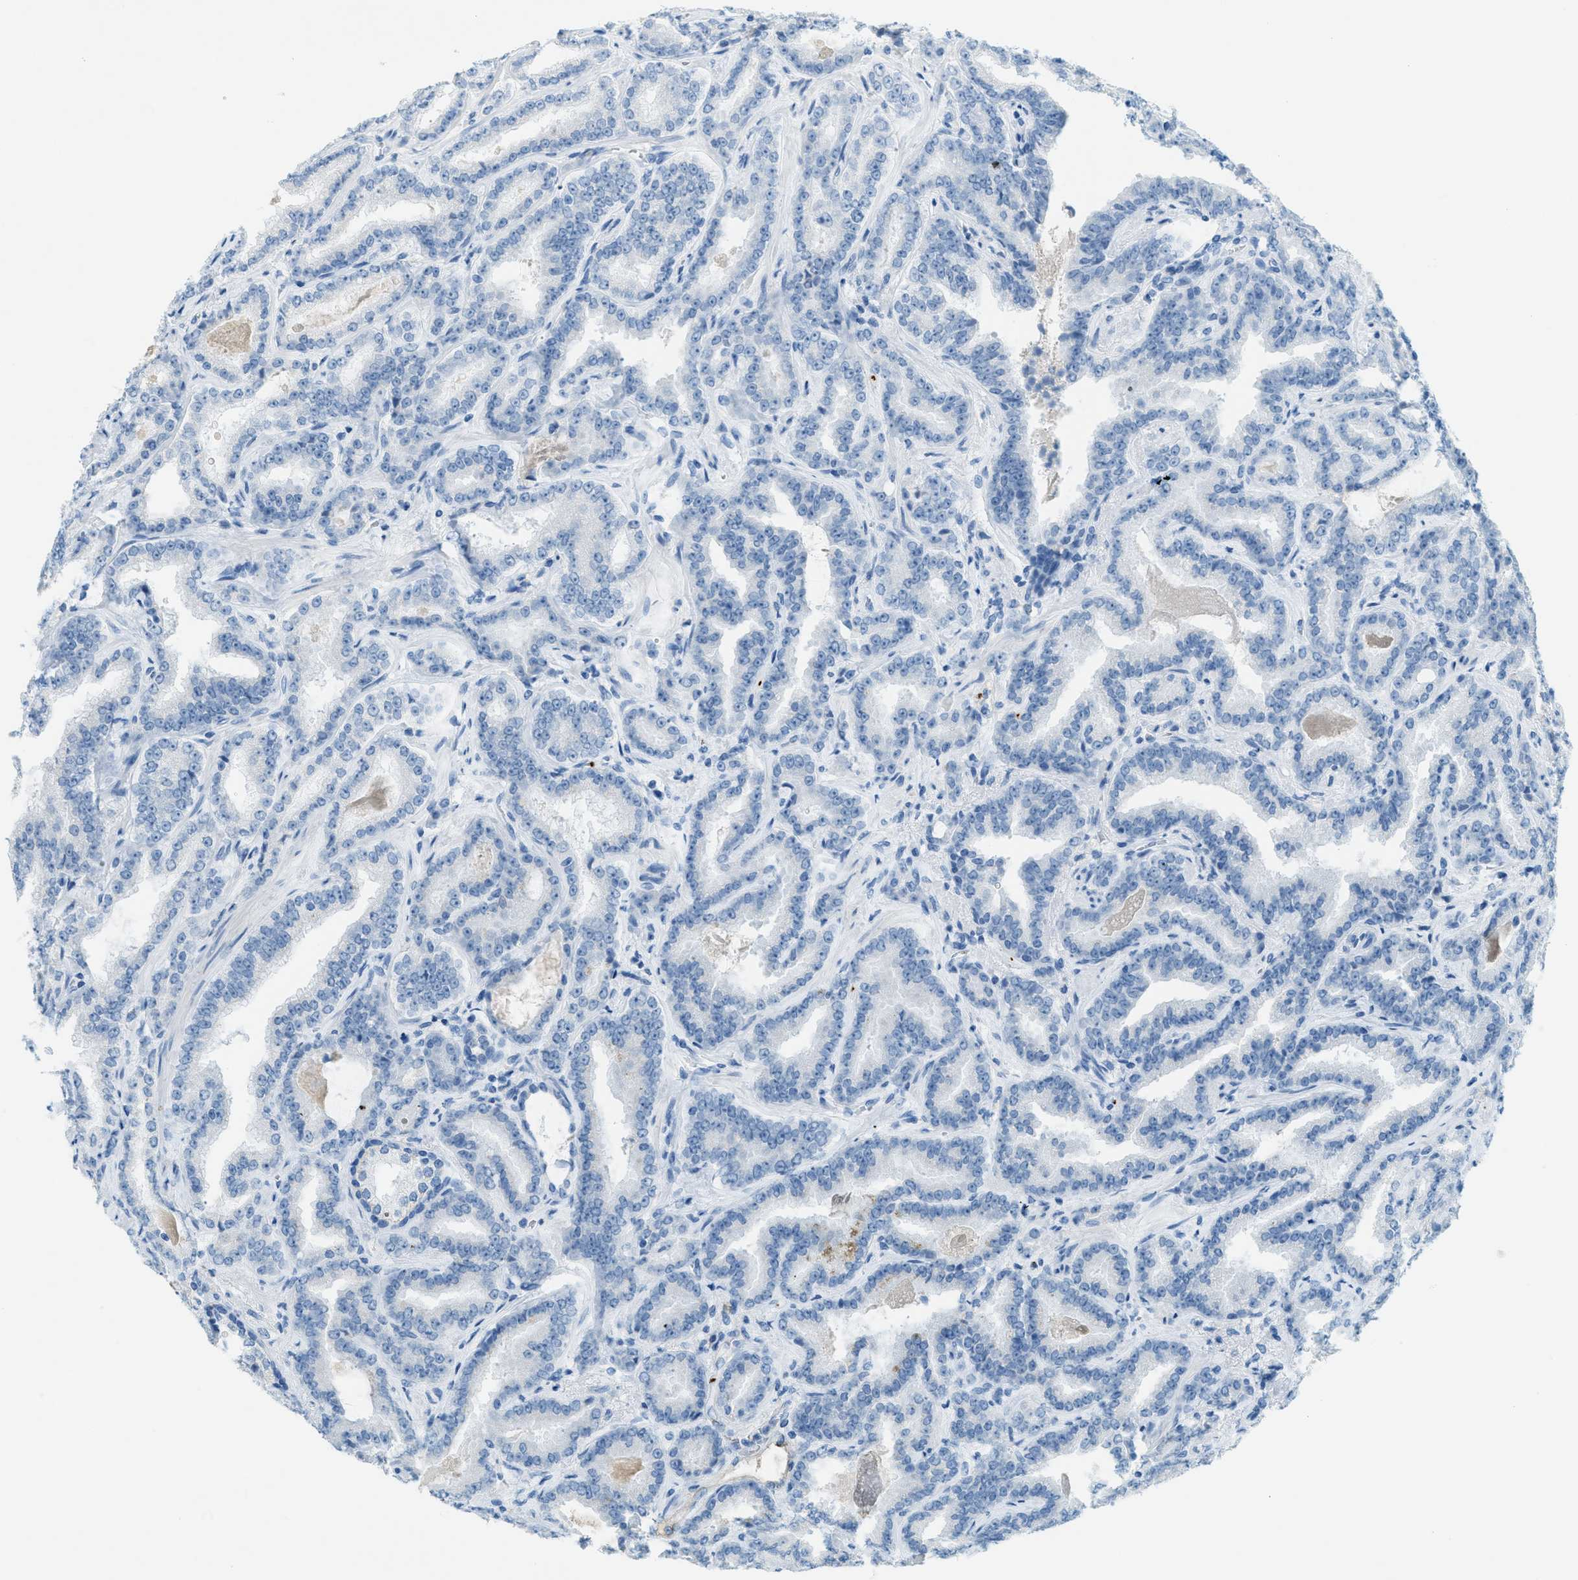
{"staining": {"intensity": "negative", "quantity": "none", "location": "none"}, "tissue": "prostate cancer", "cell_type": "Tumor cells", "image_type": "cancer", "snomed": [{"axis": "morphology", "description": "Adenocarcinoma, Low grade"}, {"axis": "topography", "description": "Prostate"}], "caption": "Immunohistochemistry (IHC) image of prostate cancer (adenocarcinoma (low-grade)) stained for a protein (brown), which displays no positivity in tumor cells.", "gene": "PPBP", "patient": {"sex": "male", "age": 60}}